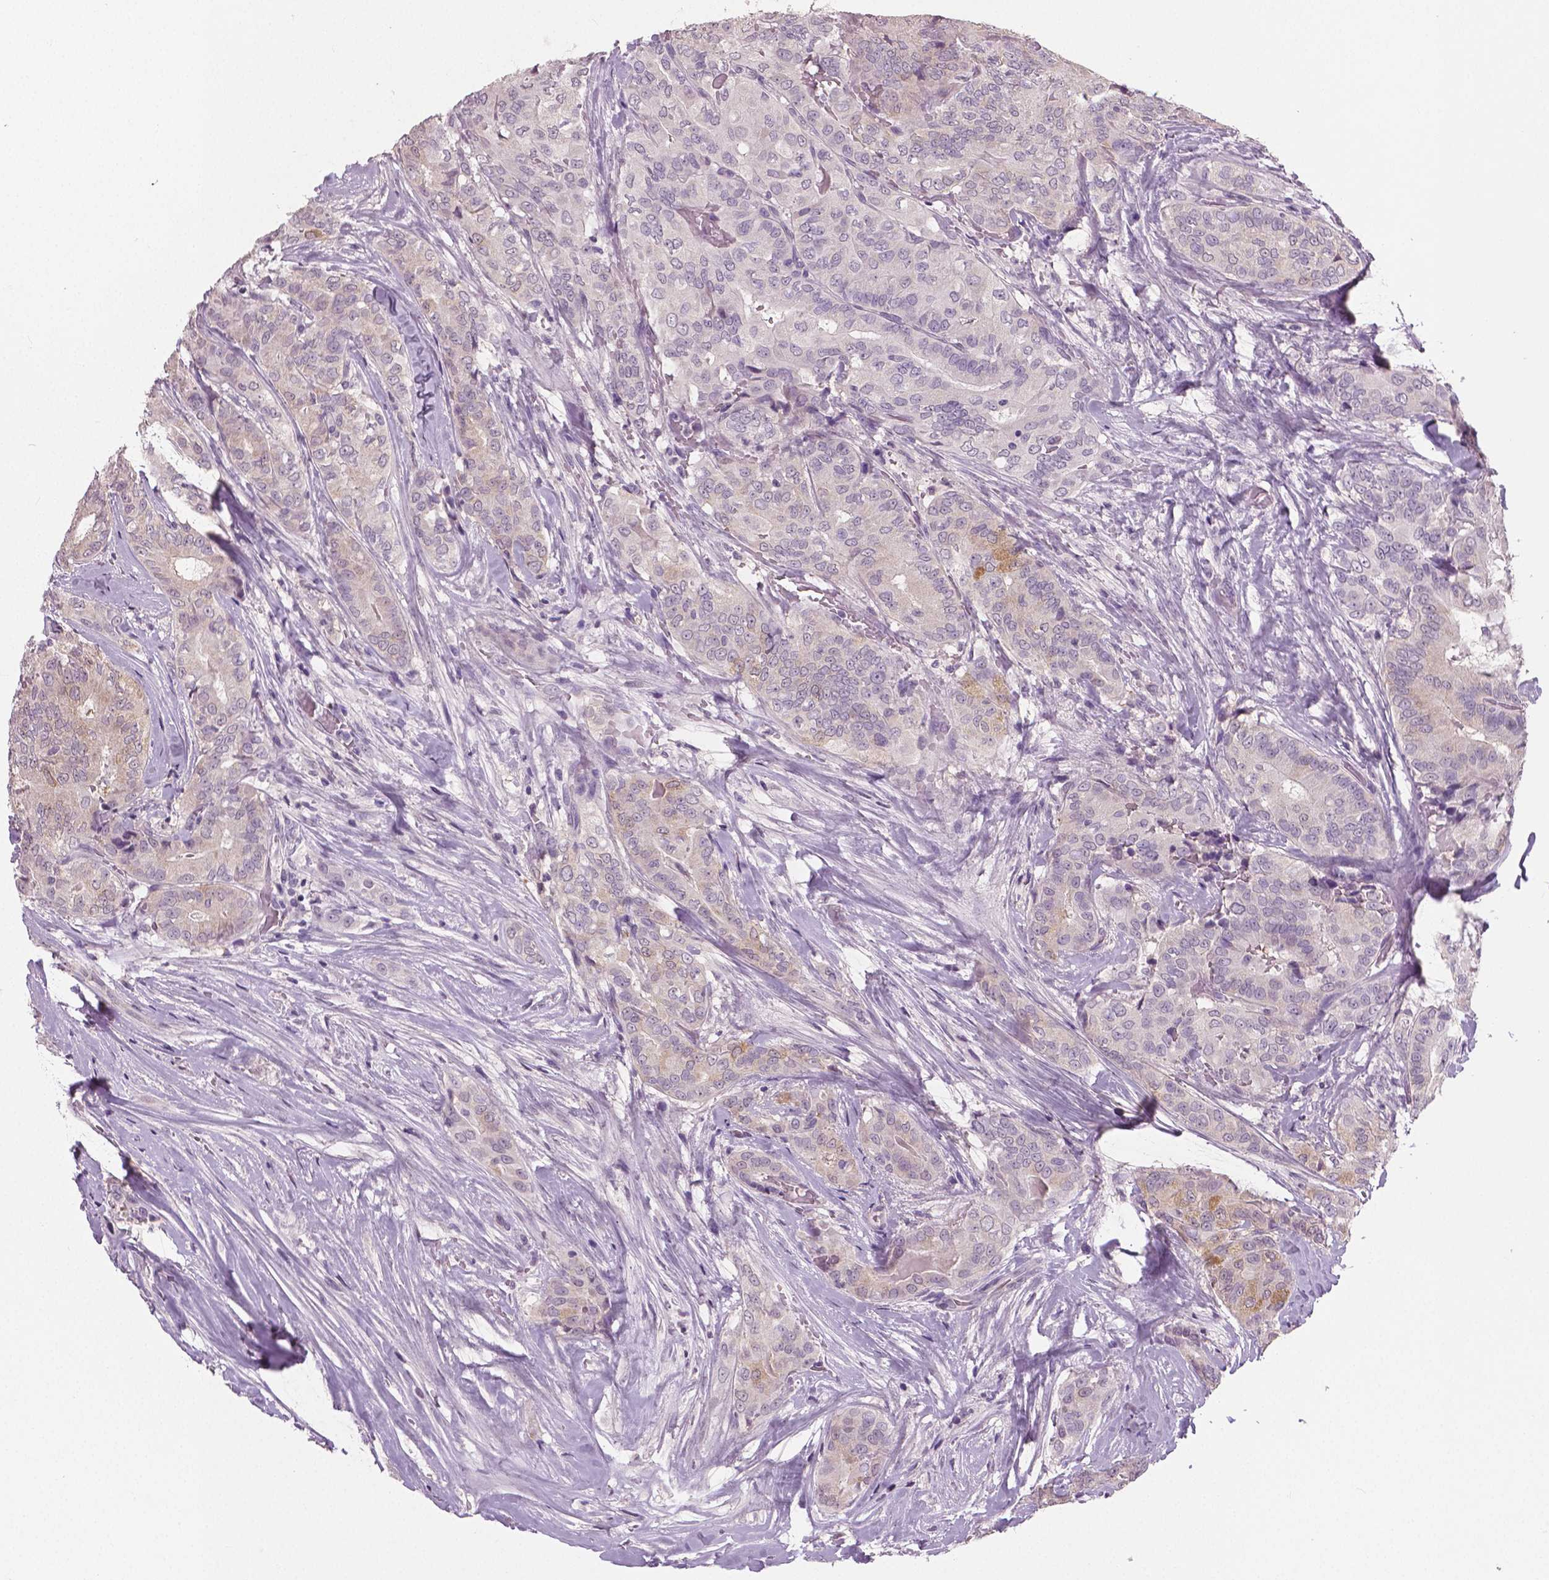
{"staining": {"intensity": "weak", "quantity": "<25%", "location": "cytoplasmic/membranous"}, "tissue": "thyroid cancer", "cell_type": "Tumor cells", "image_type": "cancer", "snomed": [{"axis": "morphology", "description": "Papillary adenocarcinoma, NOS"}, {"axis": "topography", "description": "Thyroid gland"}], "caption": "Immunohistochemistry of human thyroid cancer demonstrates no positivity in tumor cells.", "gene": "NECAB1", "patient": {"sex": "male", "age": 61}}